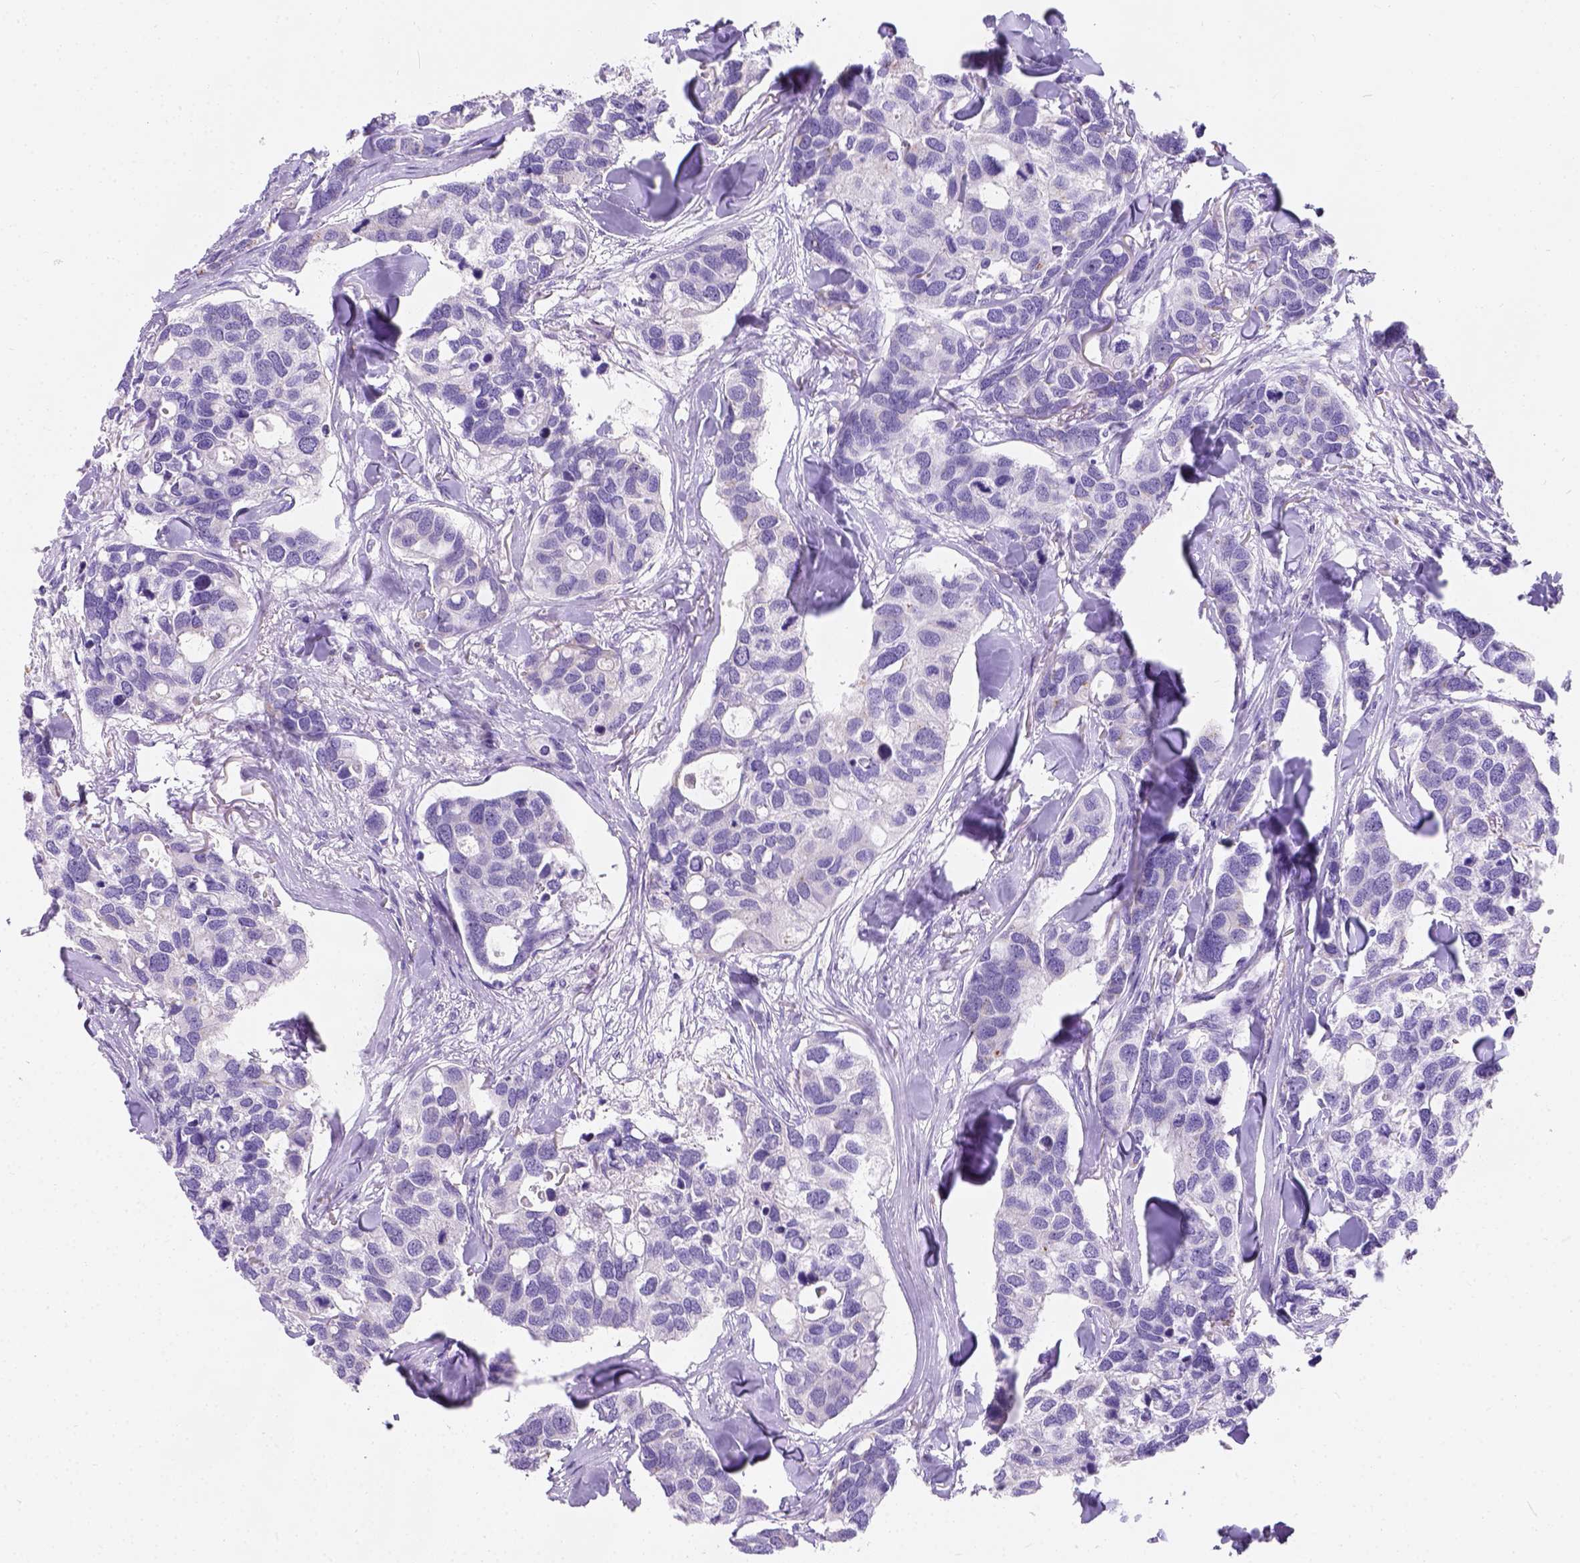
{"staining": {"intensity": "negative", "quantity": "none", "location": "none"}, "tissue": "breast cancer", "cell_type": "Tumor cells", "image_type": "cancer", "snomed": [{"axis": "morphology", "description": "Duct carcinoma"}, {"axis": "topography", "description": "Breast"}], "caption": "Tumor cells show no significant staining in breast cancer. (DAB IHC with hematoxylin counter stain).", "gene": "PHF7", "patient": {"sex": "female", "age": 83}}